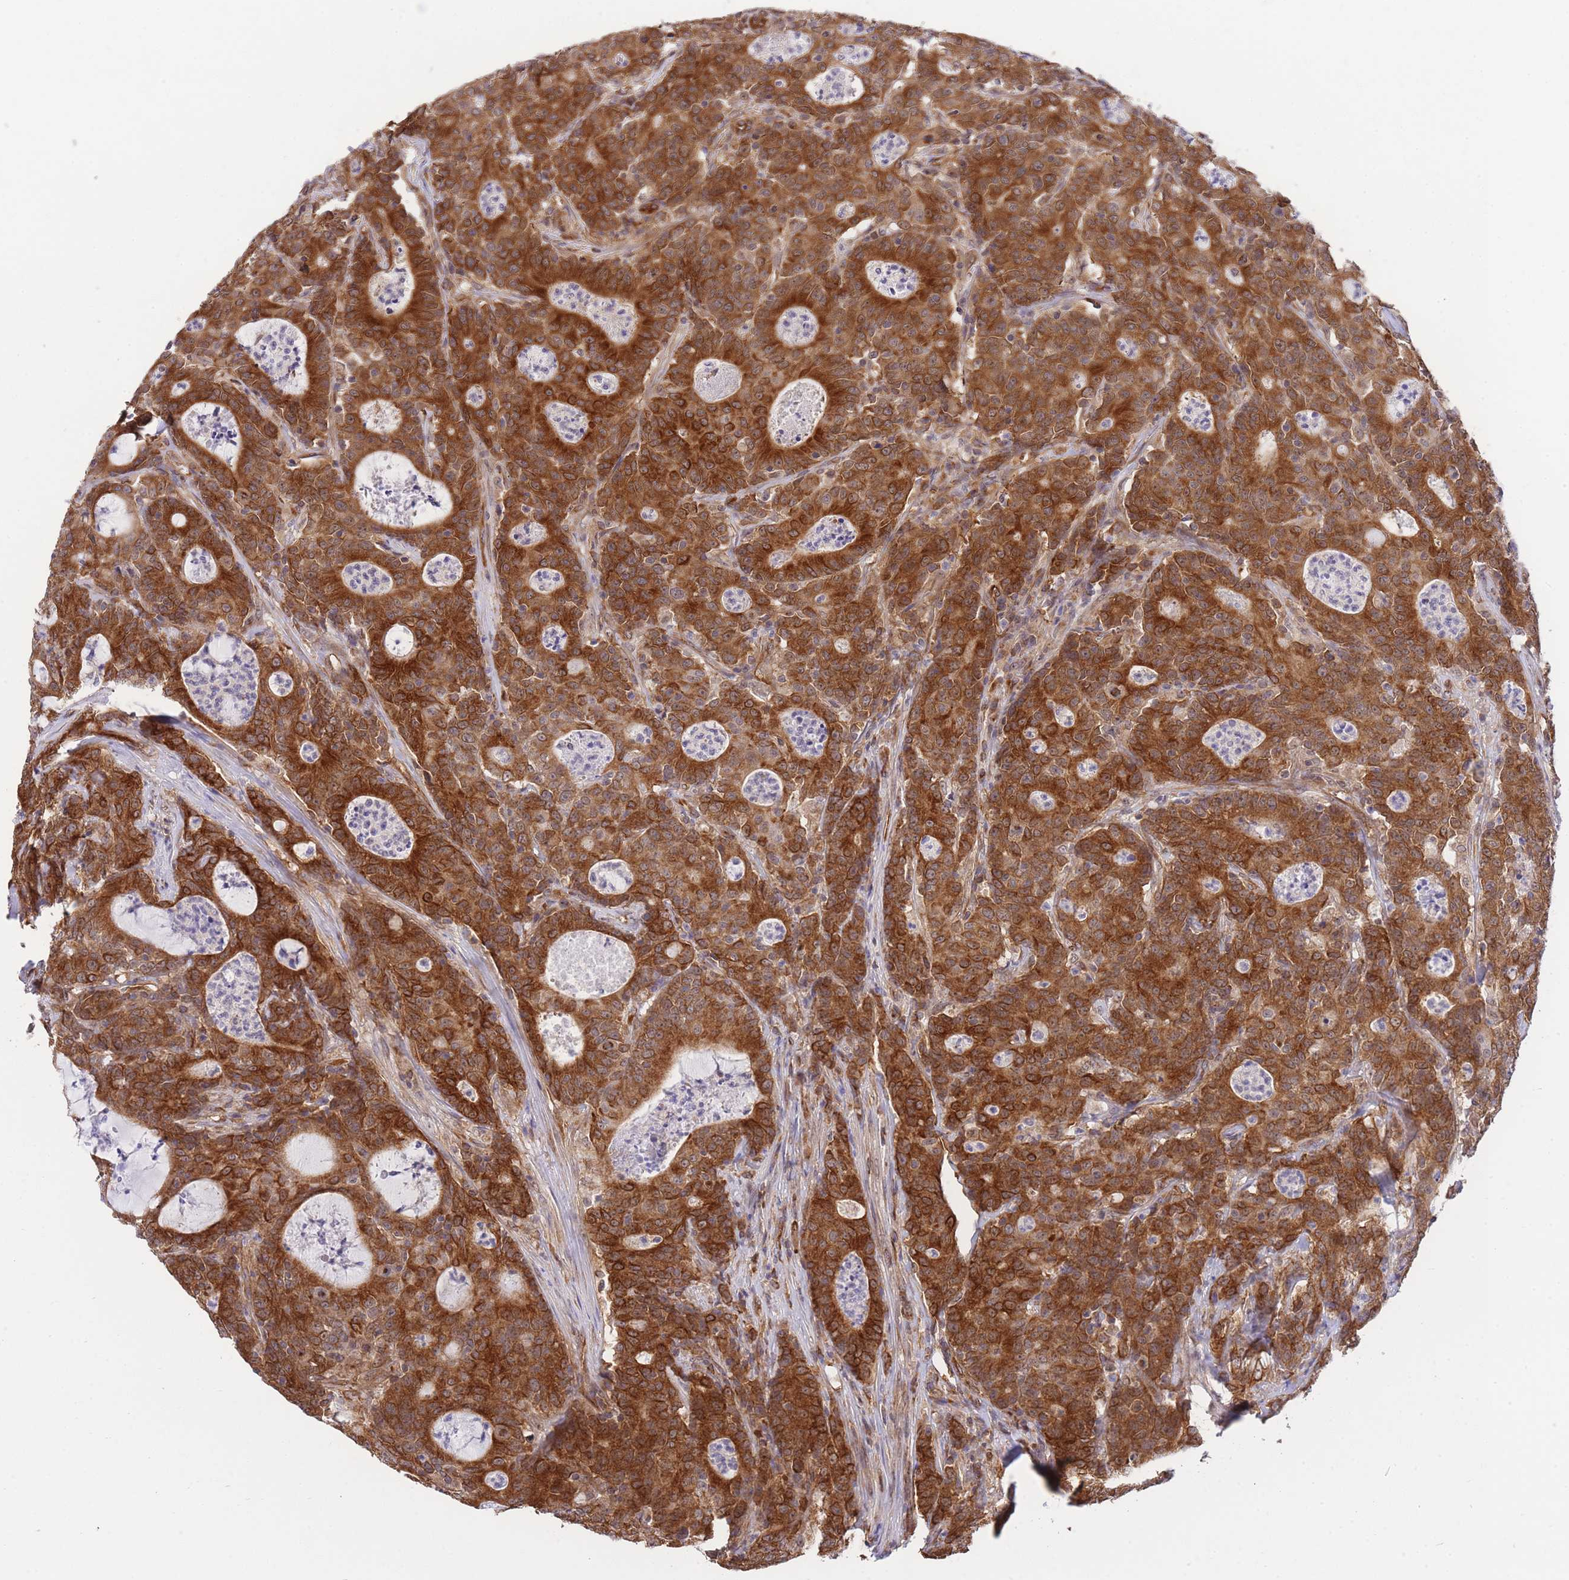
{"staining": {"intensity": "strong", "quantity": ">75%", "location": "cytoplasmic/membranous"}, "tissue": "colorectal cancer", "cell_type": "Tumor cells", "image_type": "cancer", "snomed": [{"axis": "morphology", "description": "Adenocarcinoma, NOS"}, {"axis": "topography", "description": "Colon"}], "caption": "Protein expression analysis of human adenocarcinoma (colorectal) reveals strong cytoplasmic/membranous positivity in about >75% of tumor cells. (Stains: DAB in brown, nuclei in blue, Microscopy: brightfield microscopy at high magnification).", "gene": "EXOSC8", "patient": {"sex": "male", "age": 83}}